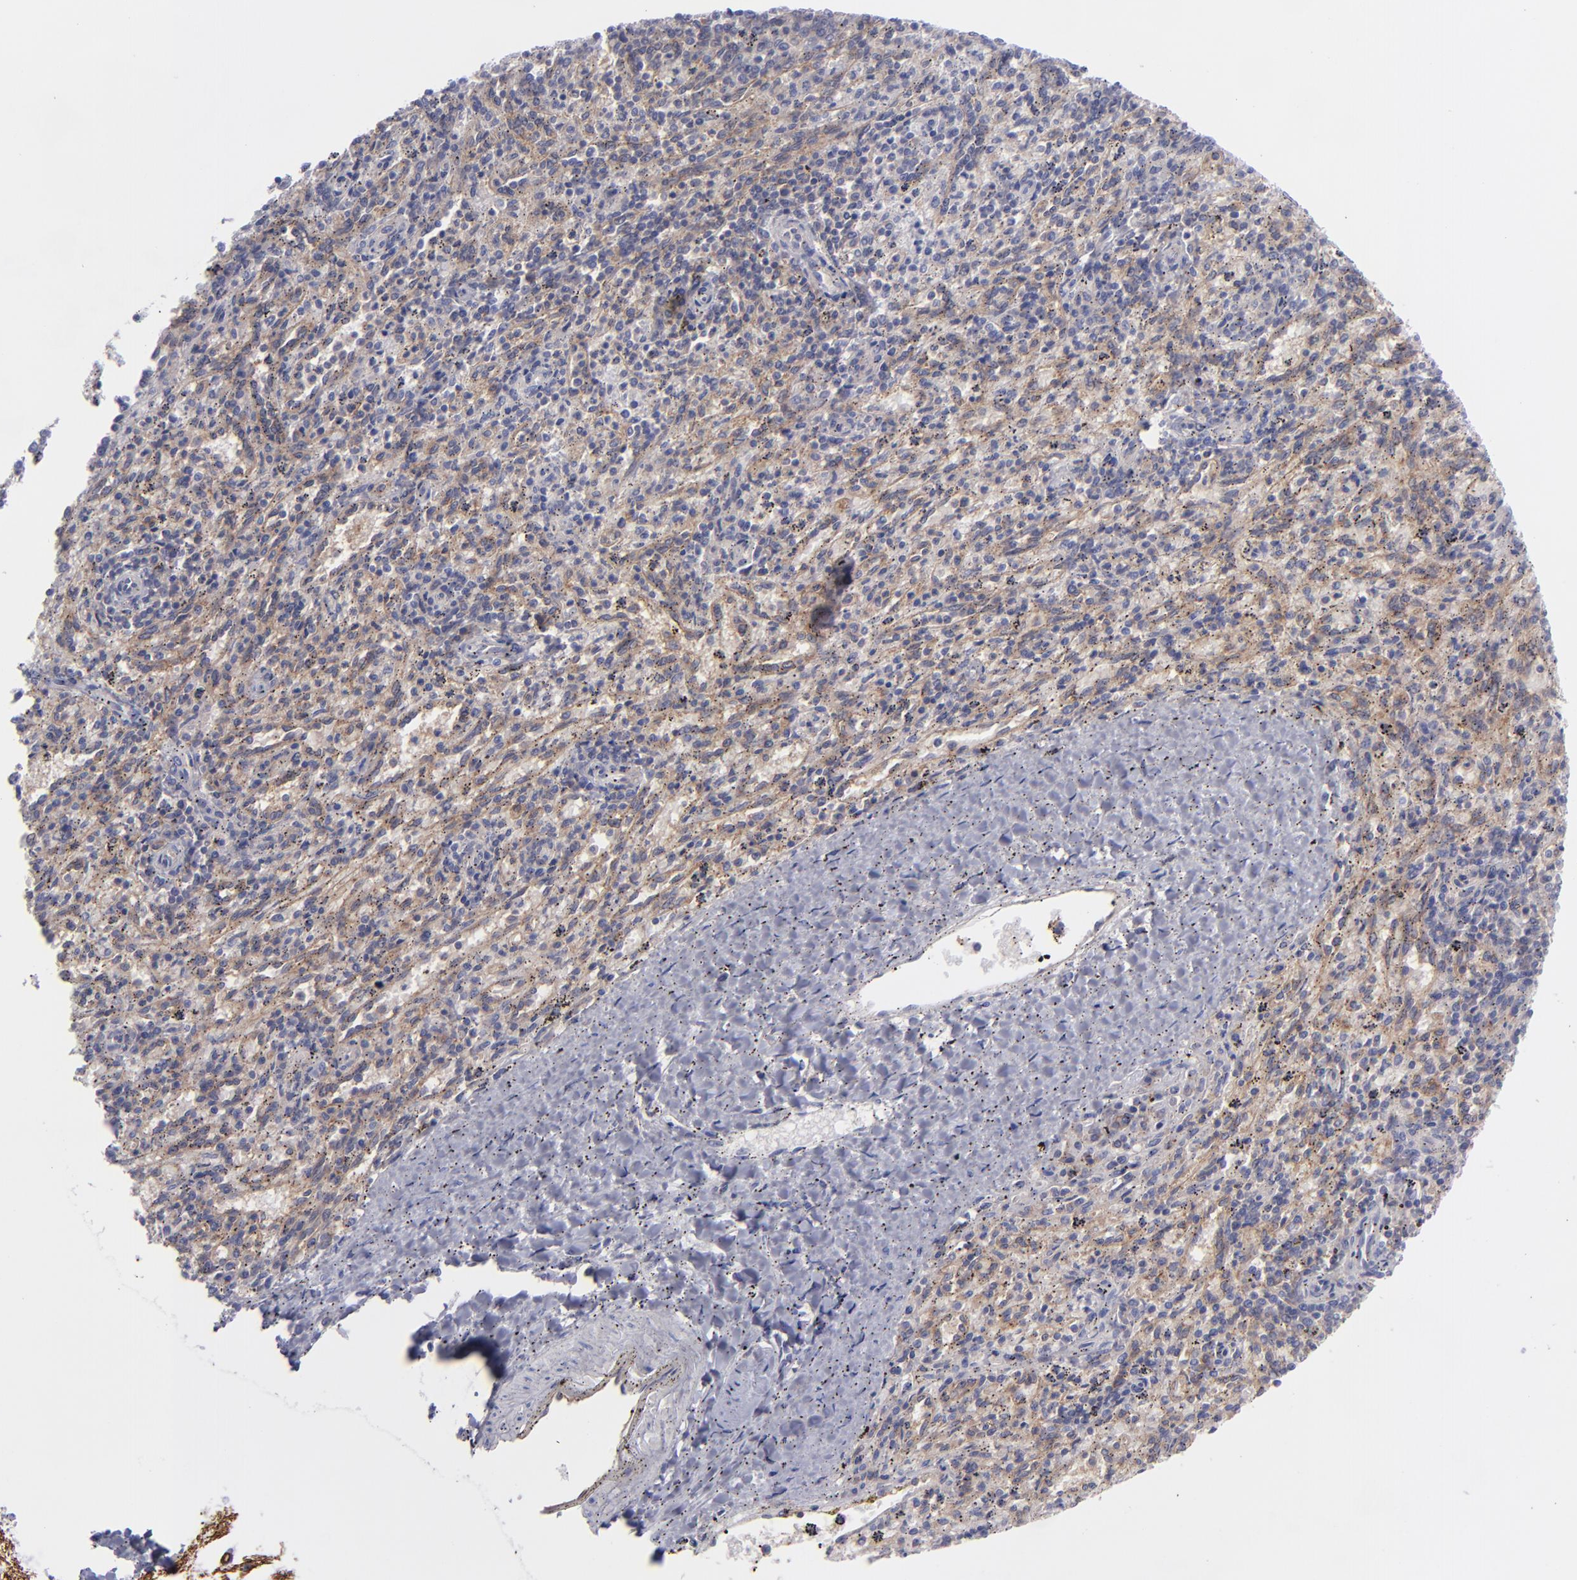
{"staining": {"intensity": "weak", "quantity": "25%-75%", "location": "cytoplasmic/membranous"}, "tissue": "spleen", "cell_type": "Cells in red pulp", "image_type": "normal", "snomed": [{"axis": "morphology", "description": "Normal tissue, NOS"}, {"axis": "topography", "description": "Spleen"}], "caption": "DAB immunohistochemical staining of normal spleen reveals weak cytoplasmic/membranous protein staining in approximately 25%-75% of cells in red pulp.", "gene": "BSG", "patient": {"sex": "female", "age": 10}}